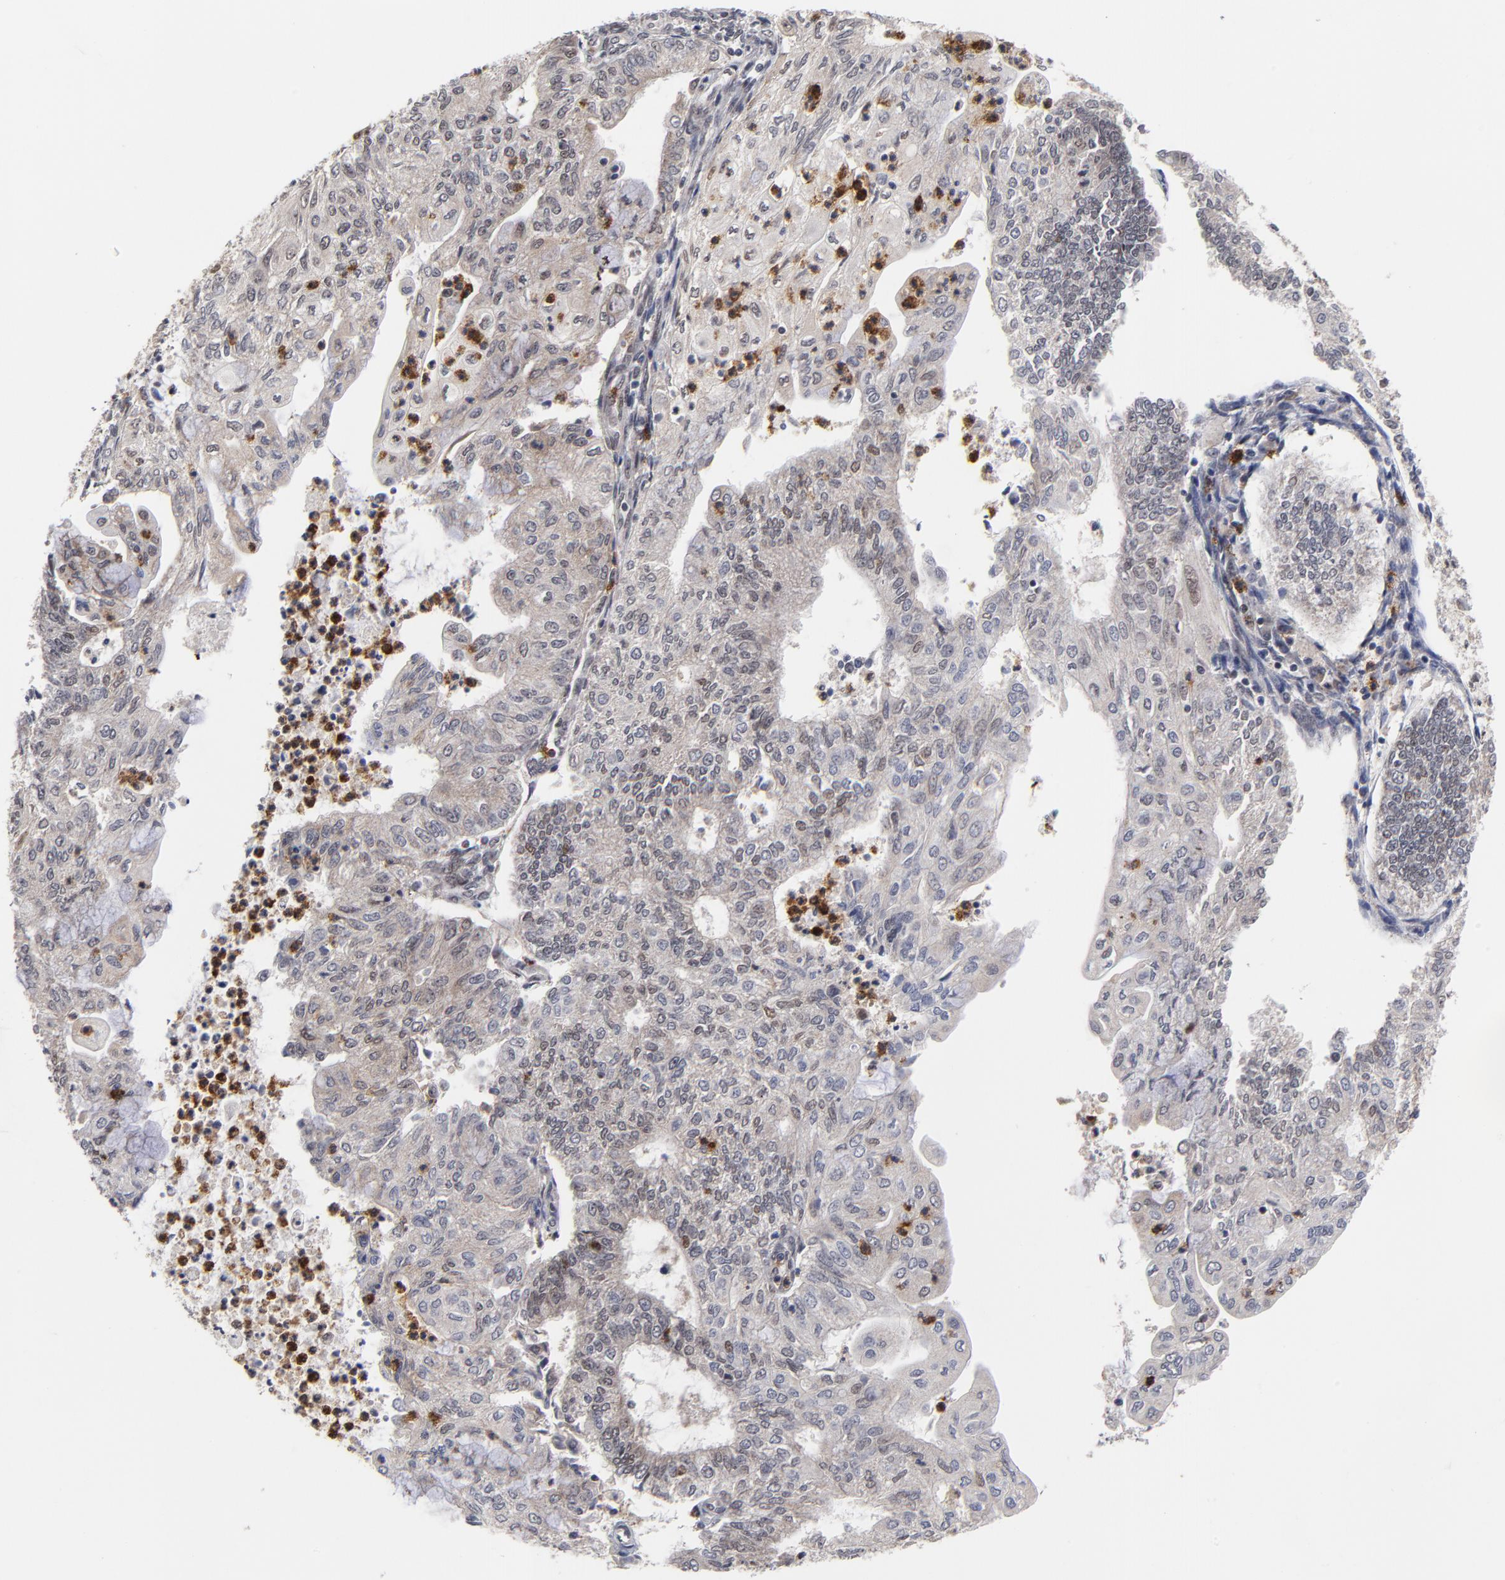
{"staining": {"intensity": "weak", "quantity": "<25%", "location": "nuclear"}, "tissue": "endometrial cancer", "cell_type": "Tumor cells", "image_type": "cancer", "snomed": [{"axis": "morphology", "description": "Adenocarcinoma, NOS"}, {"axis": "topography", "description": "Endometrium"}], "caption": "Human endometrial cancer stained for a protein using immunohistochemistry shows no staining in tumor cells.", "gene": "ZNF419", "patient": {"sex": "female", "age": 59}}